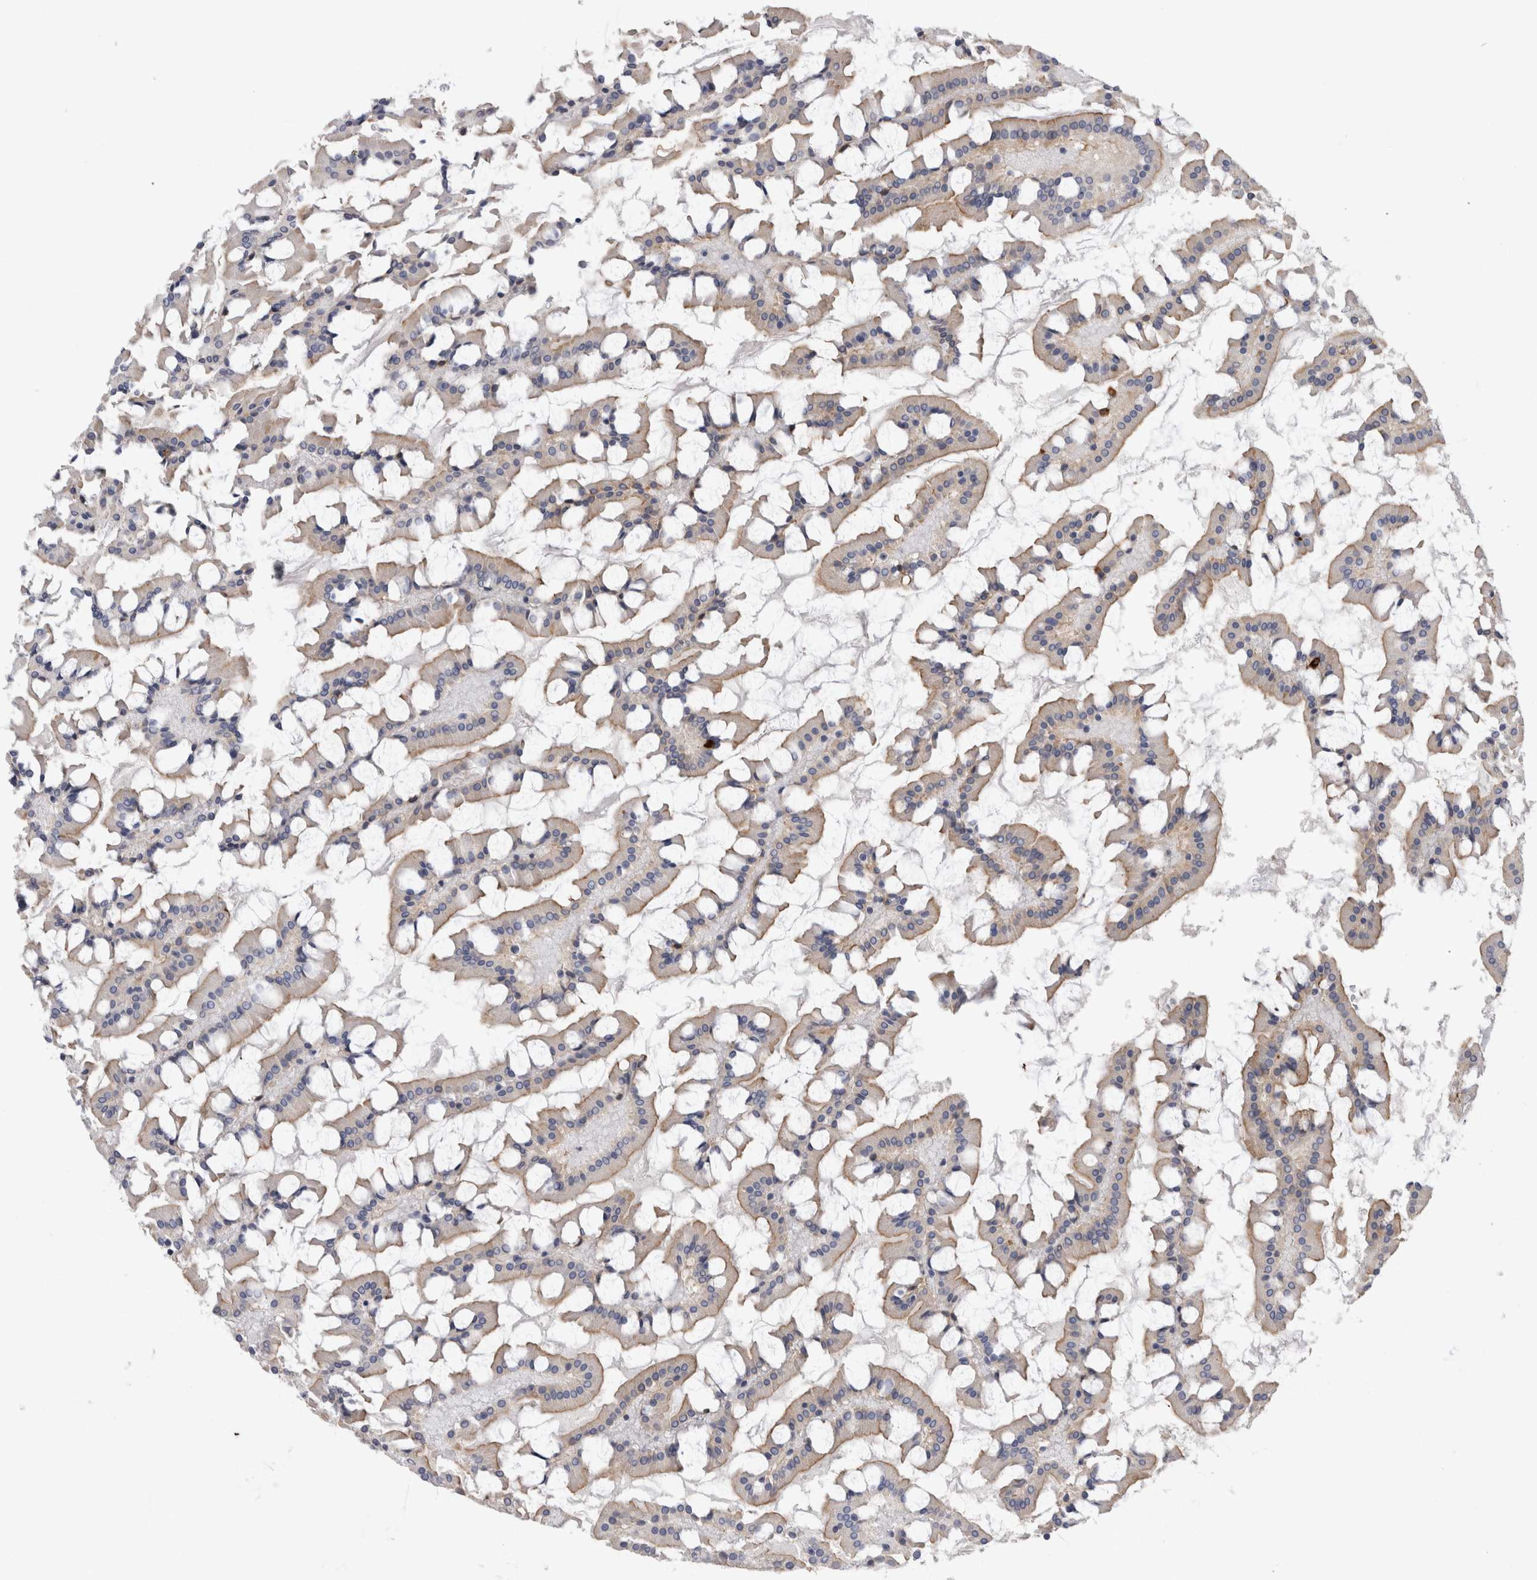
{"staining": {"intensity": "moderate", "quantity": "25%-75%", "location": "cytoplasmic/membranous"}, "tissue": "small intestine", "cell_type": "Glandular cells", "image_type": "normal", "snomed": [{"axis": "morphology", "description": "Normal tissue, NOS"}, {"axis": "topography", "description": "Small intestine"}], "caption": "Brown immunohistochemical staining in unremarkable human small intestine reveals moderate cytoplasmic/membranous positivity in approximately 25%-75% of glandular cells.", "gene": "AKAP9", "patient": {"sex": "male", "age": 41}}